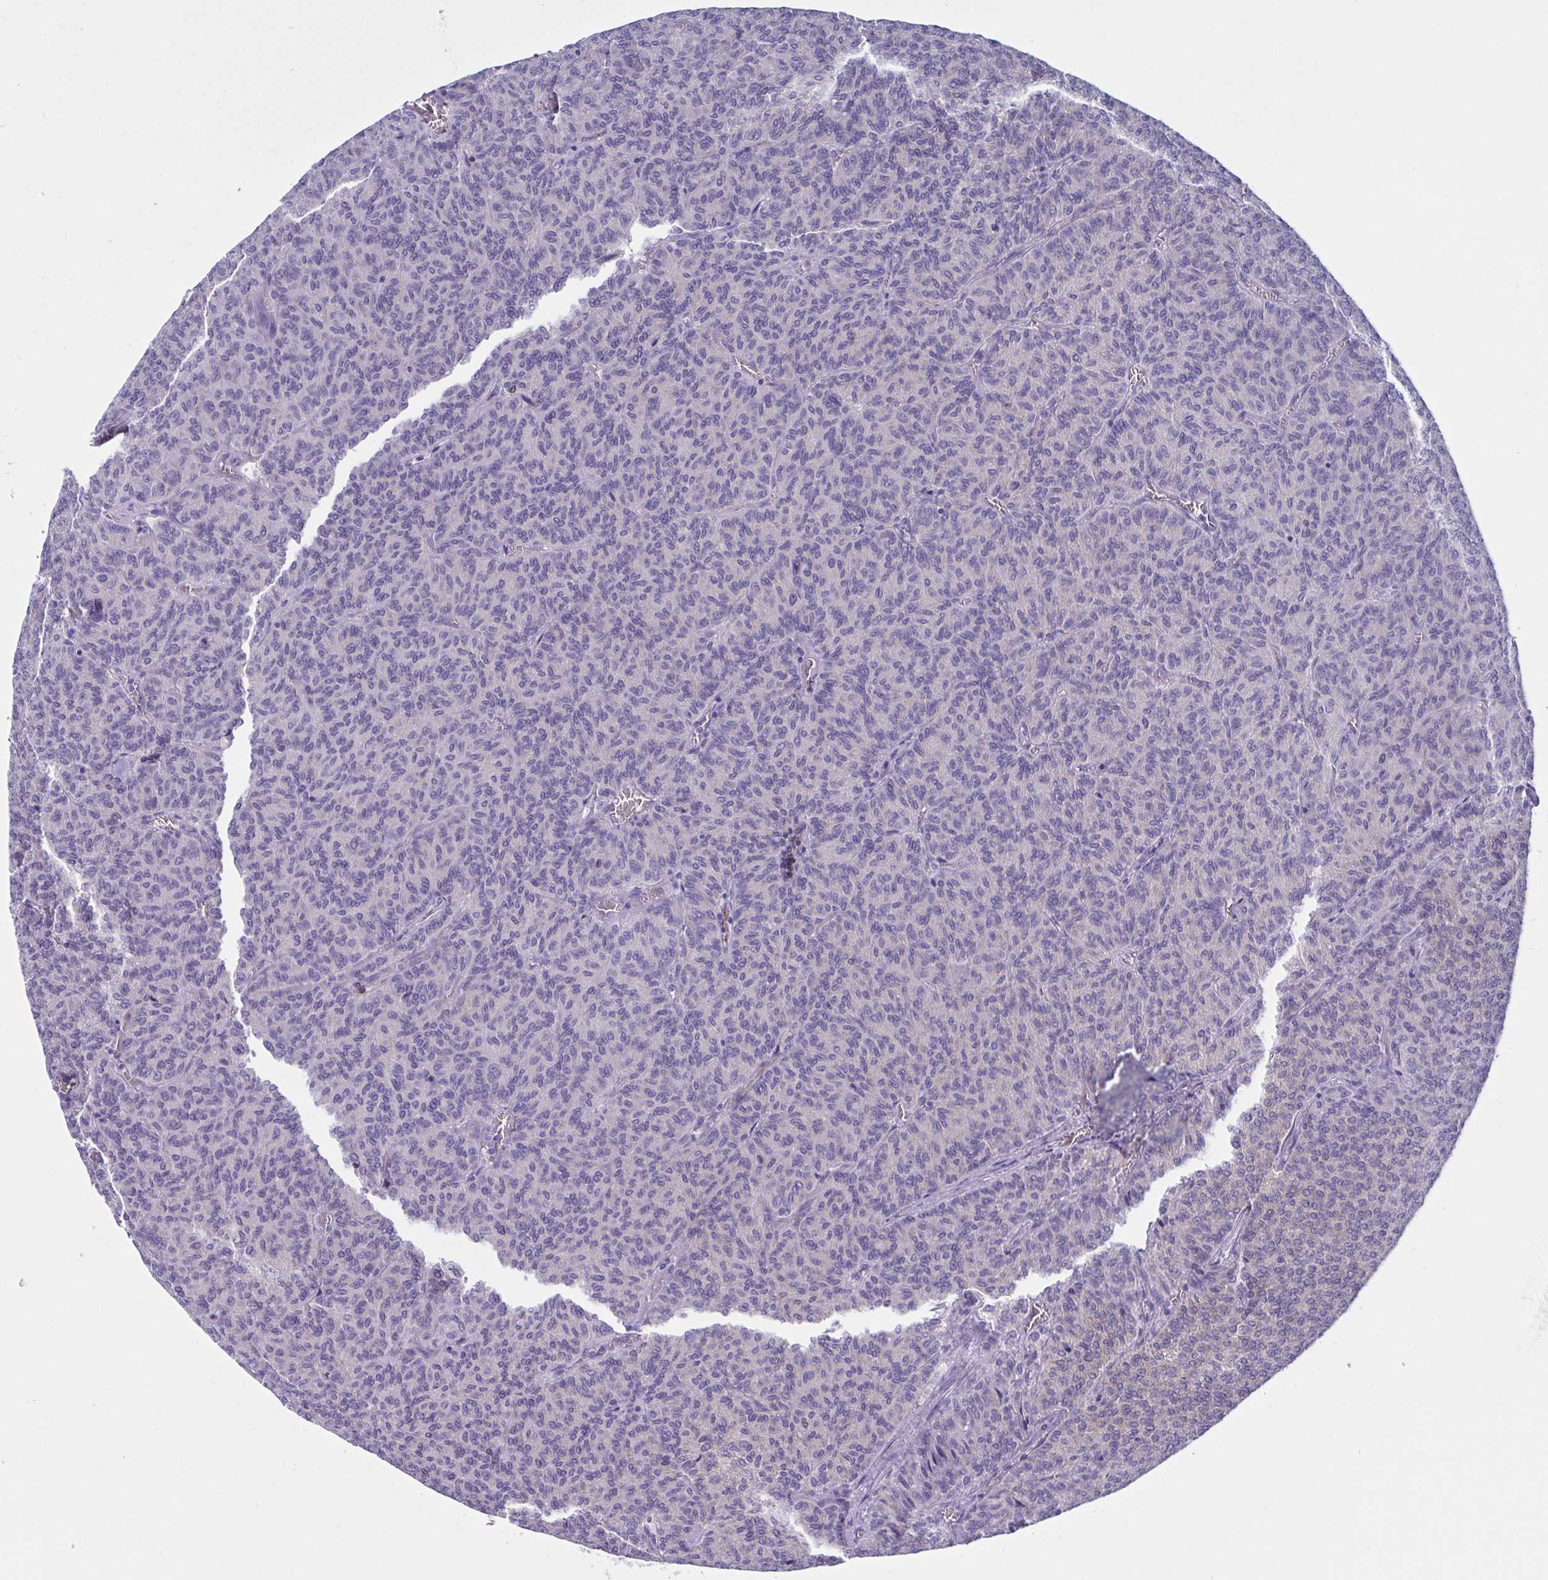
{"staining": {"intensity": "negative", "quantity": "none", "location": "none"}, "tissue": "carcinoid", "cell_type": "Tumor cells", "image_type": "cancer", "snomed": [{"axis": "morphology", "description": "Carcinoid, malignant, NOS"}, {"axis": "topography", "description": "Lung"}], "caption": "A high-resolution micrograph shows immunohistochemistry (IHC) staining of carcinoid (malignant), which displays no significant positivity in tumor cells.", "gene": "LPIN3", "patient": {"sex": "male", "age": 61}}